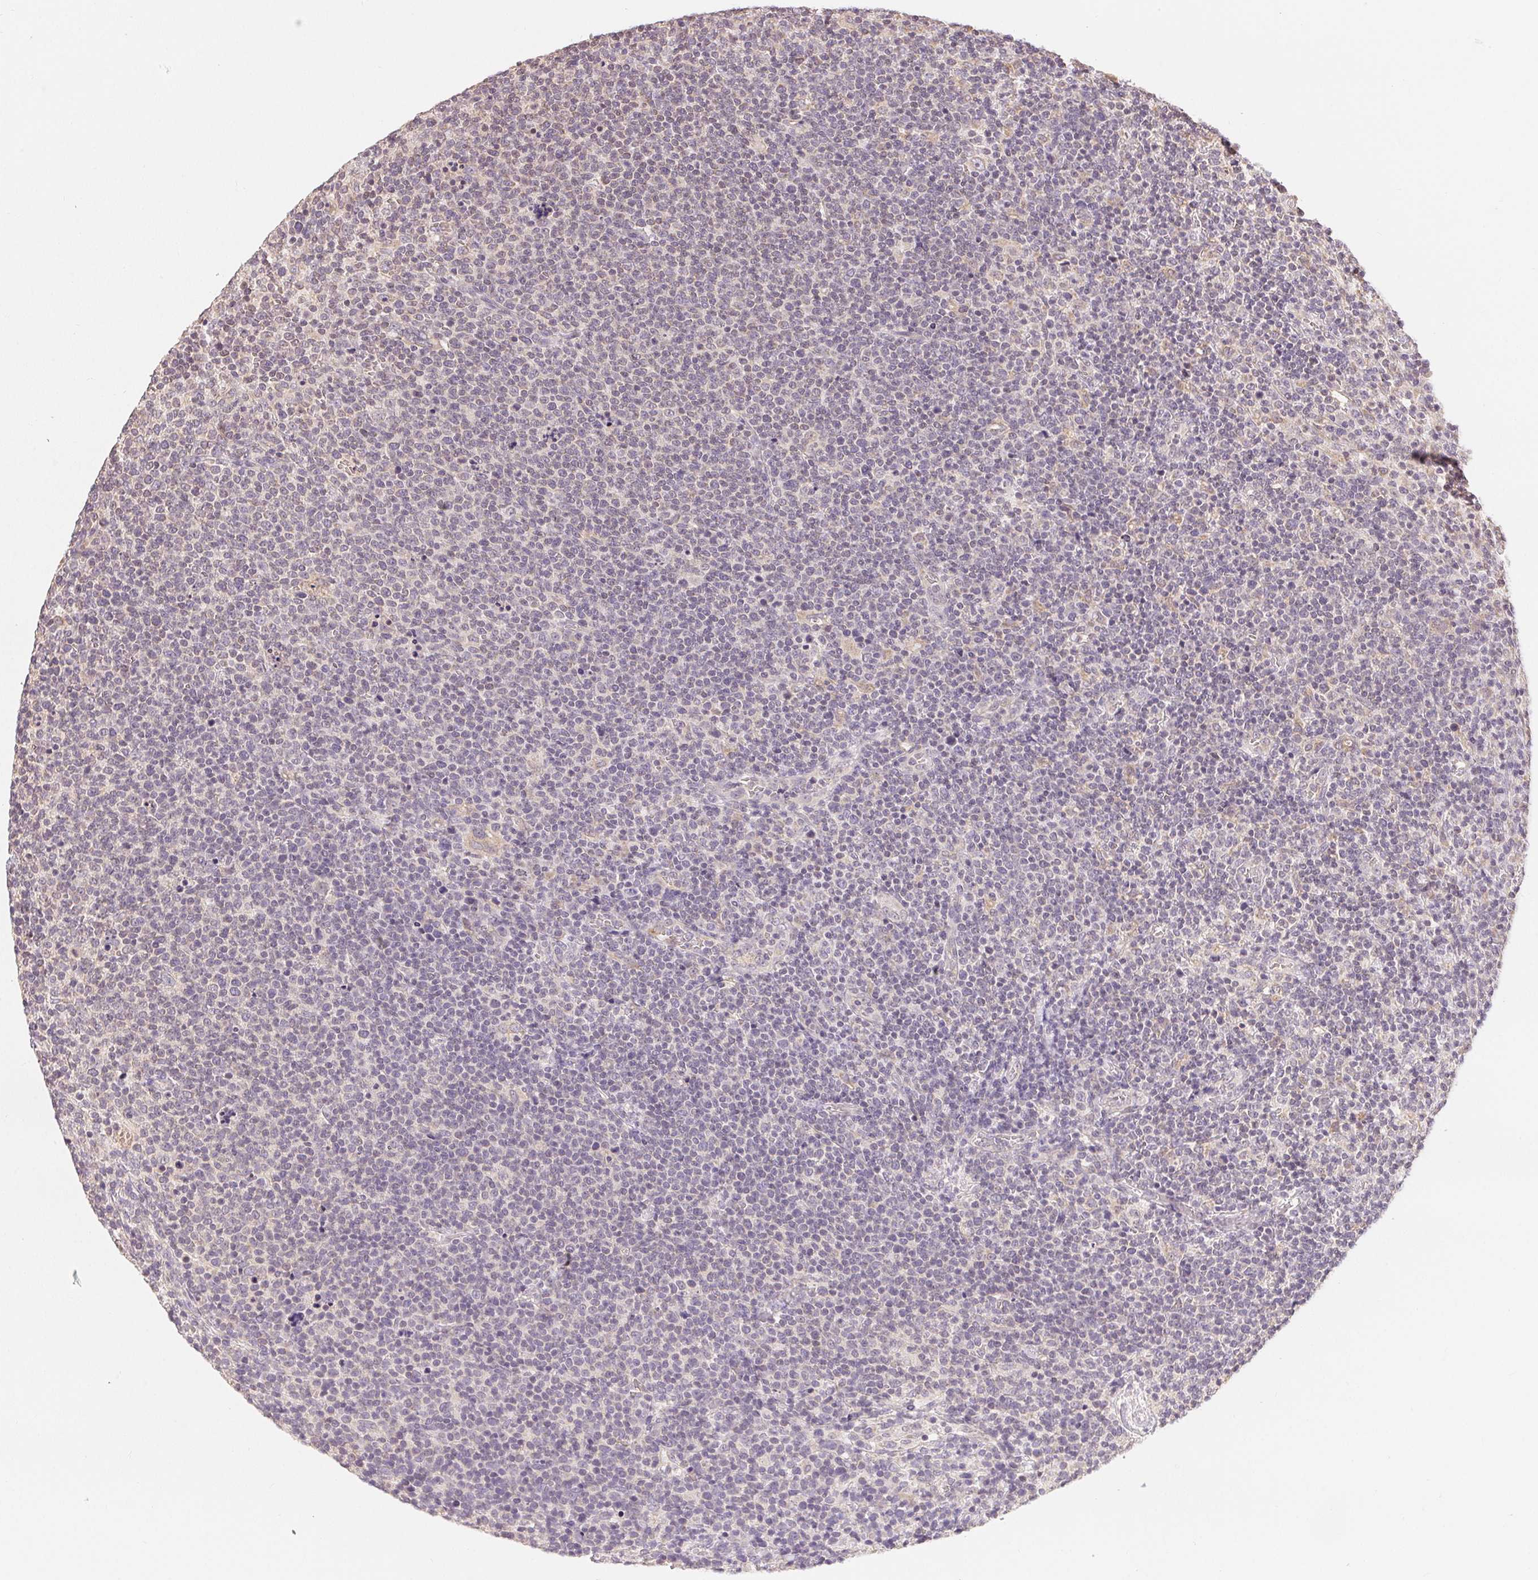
{"staining": {"intensity": "negative", "quantity": "none", "location": "none"}, "tissue": "lymphoma", "cell_type": "Tumor cells", "image_type": "cancer", "snomed": [{"axis": "morphology", "description": "Malignant lymphoma, non-Hodgkin's type, High grade"}, {"axis": "topography", "description": "Lymph node"}], "caption": "A high-resolution image shows immunohistochemistry (IHC) staining of lymphoma, which exhibits no significant positivity in tumor cells.", "gene": "SEZ6L2", "patient": {"sex": "male", "age": 61}}